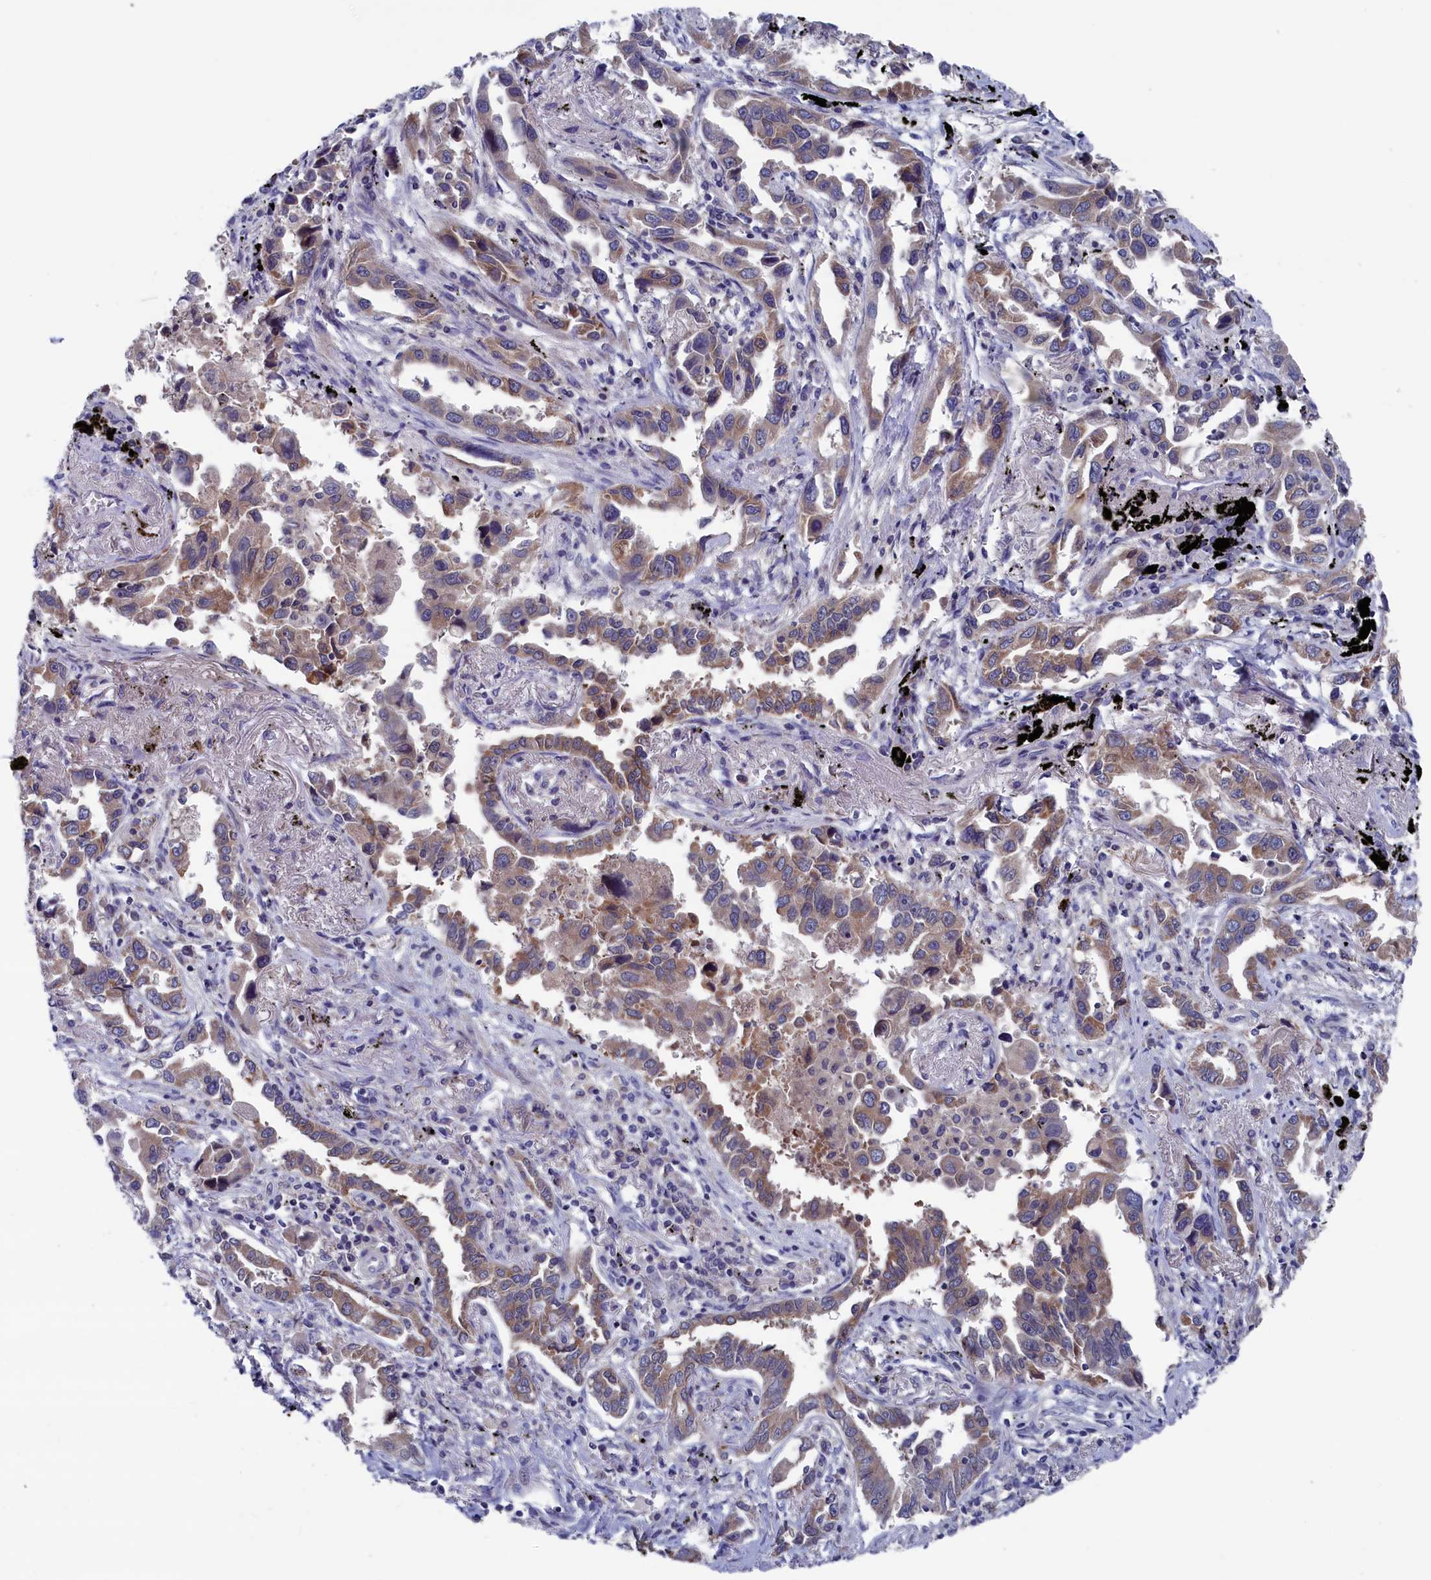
{"staining": {"intensity": "moderate", "quantity": ">75%", "location": "cytoplasmic/membranous"}, "tissue": "lung cancer", "cell_type": "Tumor cells", "image_type": "cancer", "snomed": [{"axis": "morphology", "description": "Adenocarcinoma, NOS"}, {"axis": "topography", "description": "Lung"}], "caption": "DAB (3,3'-diaminobenzidine) immunohistochemical staining of human adenocarcinoma (lung) reveals moderate cytoplasmic/membranous protein positivity in about >75% of tumor cells.", "gene": "SPATA13", "patient": {"sex": "male", "age": 67}}